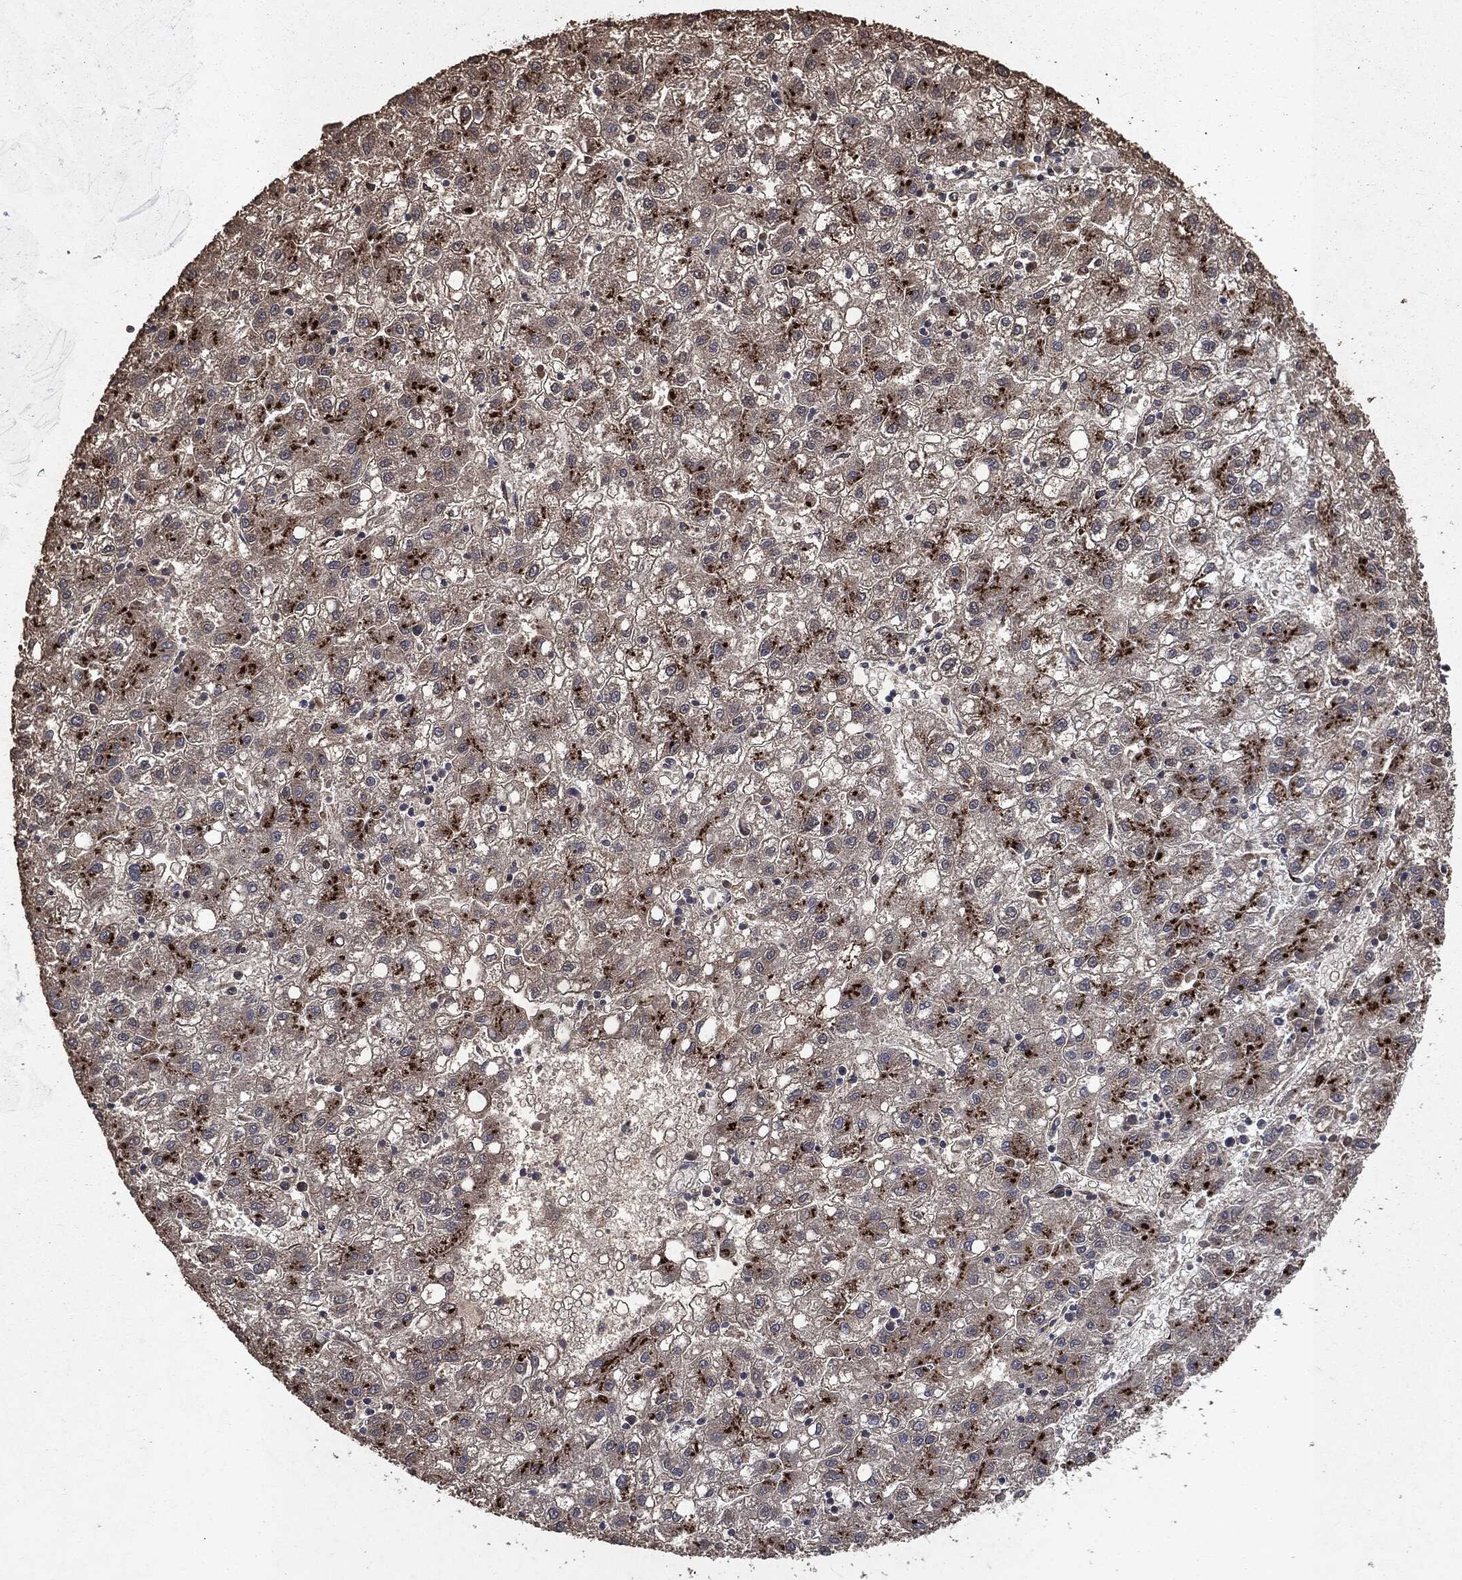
{"staining": {"intensity": "strong", "quantity": ">75%", "location": "cytoplasmic/membranous"}, "tissue": "liver cancer", "cell_type": "Tumor cells", "image_type": "cancer", "snomed": [{"axis": "morphology", "description": "Carcinoma, Hepatocellular, NOS"}, {"axis": "topography", "description": "Liver"}], "caption": "Strong cytoplasmic/membranous positivity is seen in approximately >75% of tumor cells in liver hepatocellular carcinoma.", "gene": "PLPPR2", "patient": {"sex": "male", "age": 72}}